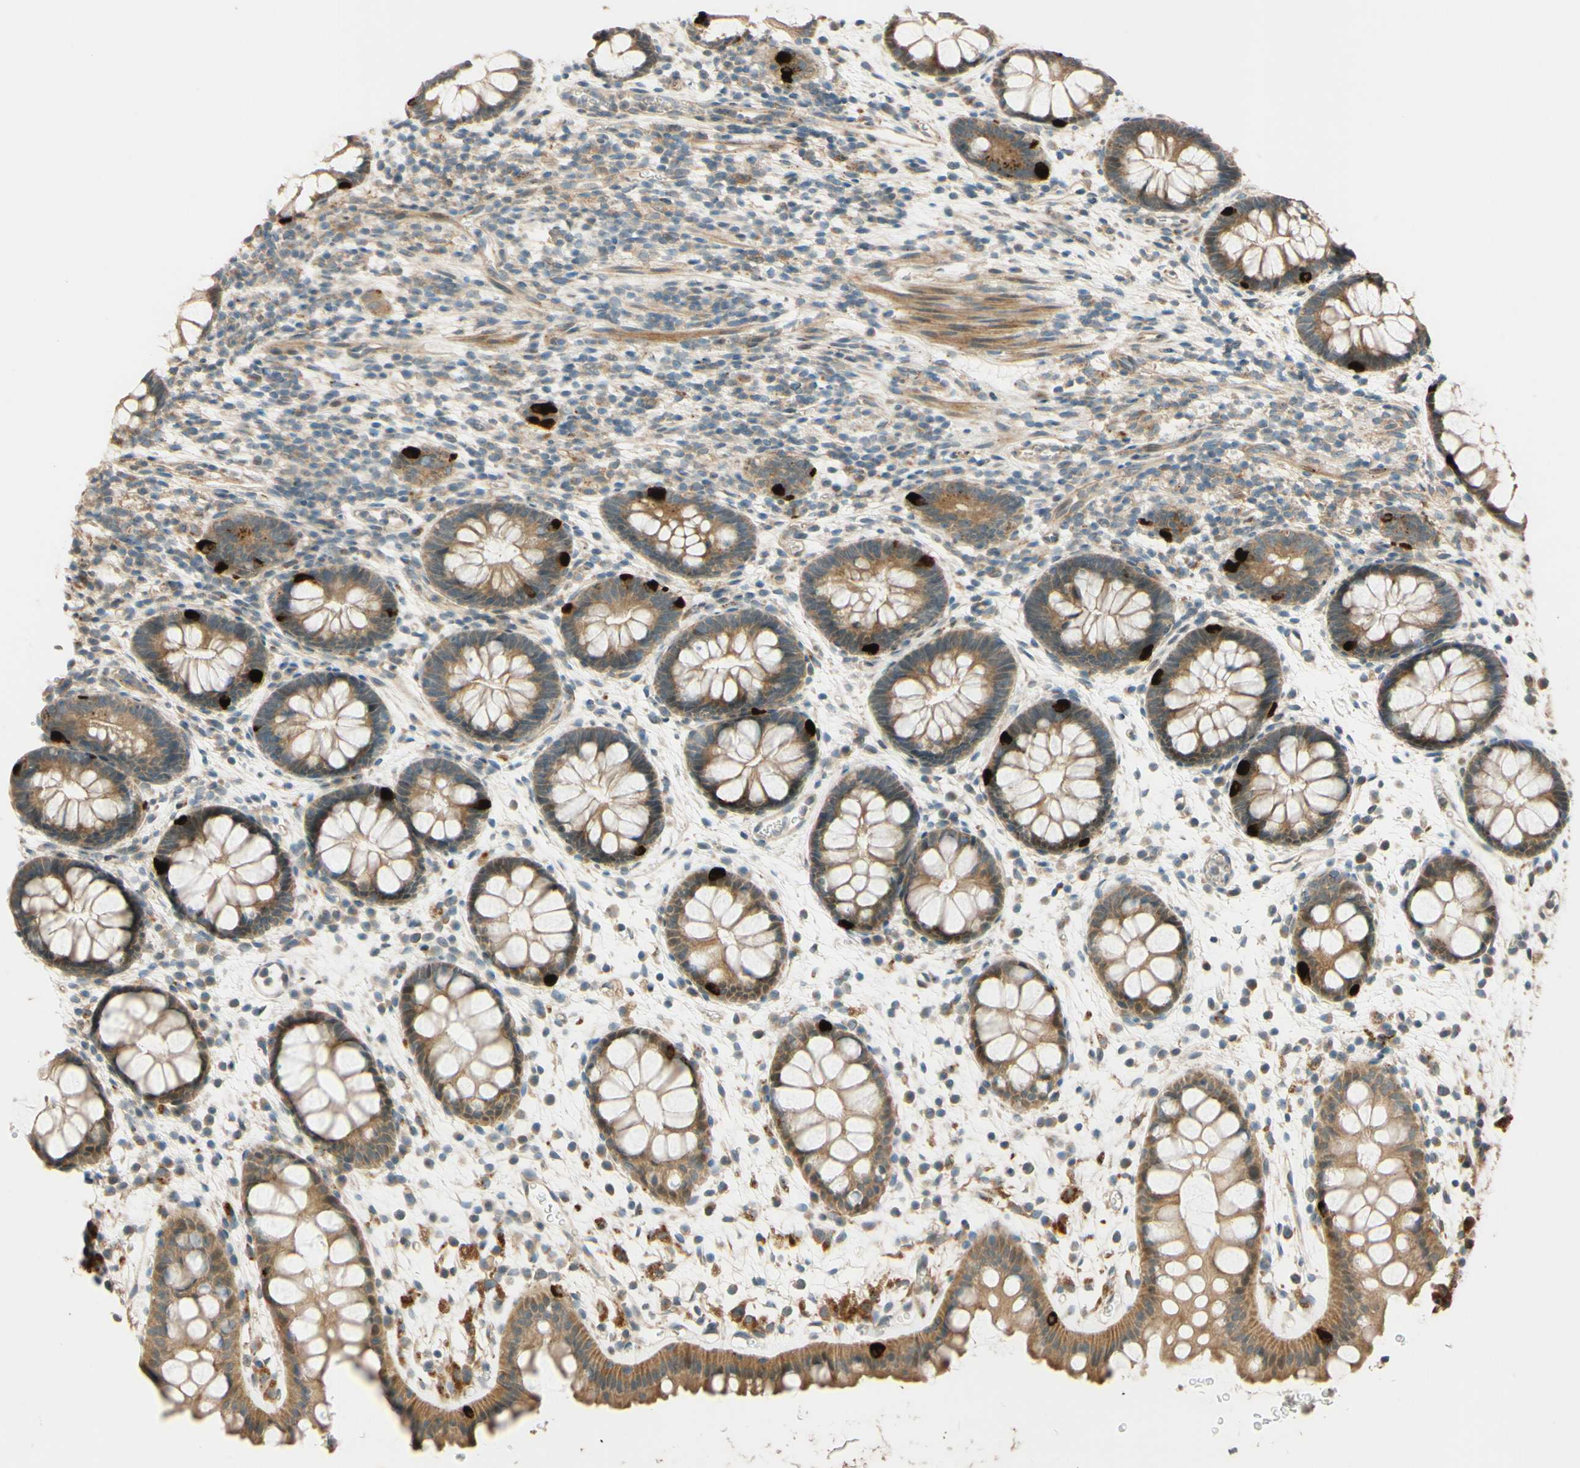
{"staining": {"intensity": "moderate", "quantity": ">75%", "location": "cytoplasmic/membranous"}, "tissue": "rectum", "cell_type": "Glandular cells", "image_type": "normal", "snomed": [{"axis": "morphology", "description": "Normal tissue, NOS"}, {"axis": "topography", "description": "Rectum"}], "caption": "Immunohistochemistry image of unremarkable human rectum stained for a protein (brown), which displays medium levels of moderate cytoplasmic/membranous staining in approximately >75% of glandular cells.", "gene": "RNF19A", "patient": {"sex": "female", "age": 24}}